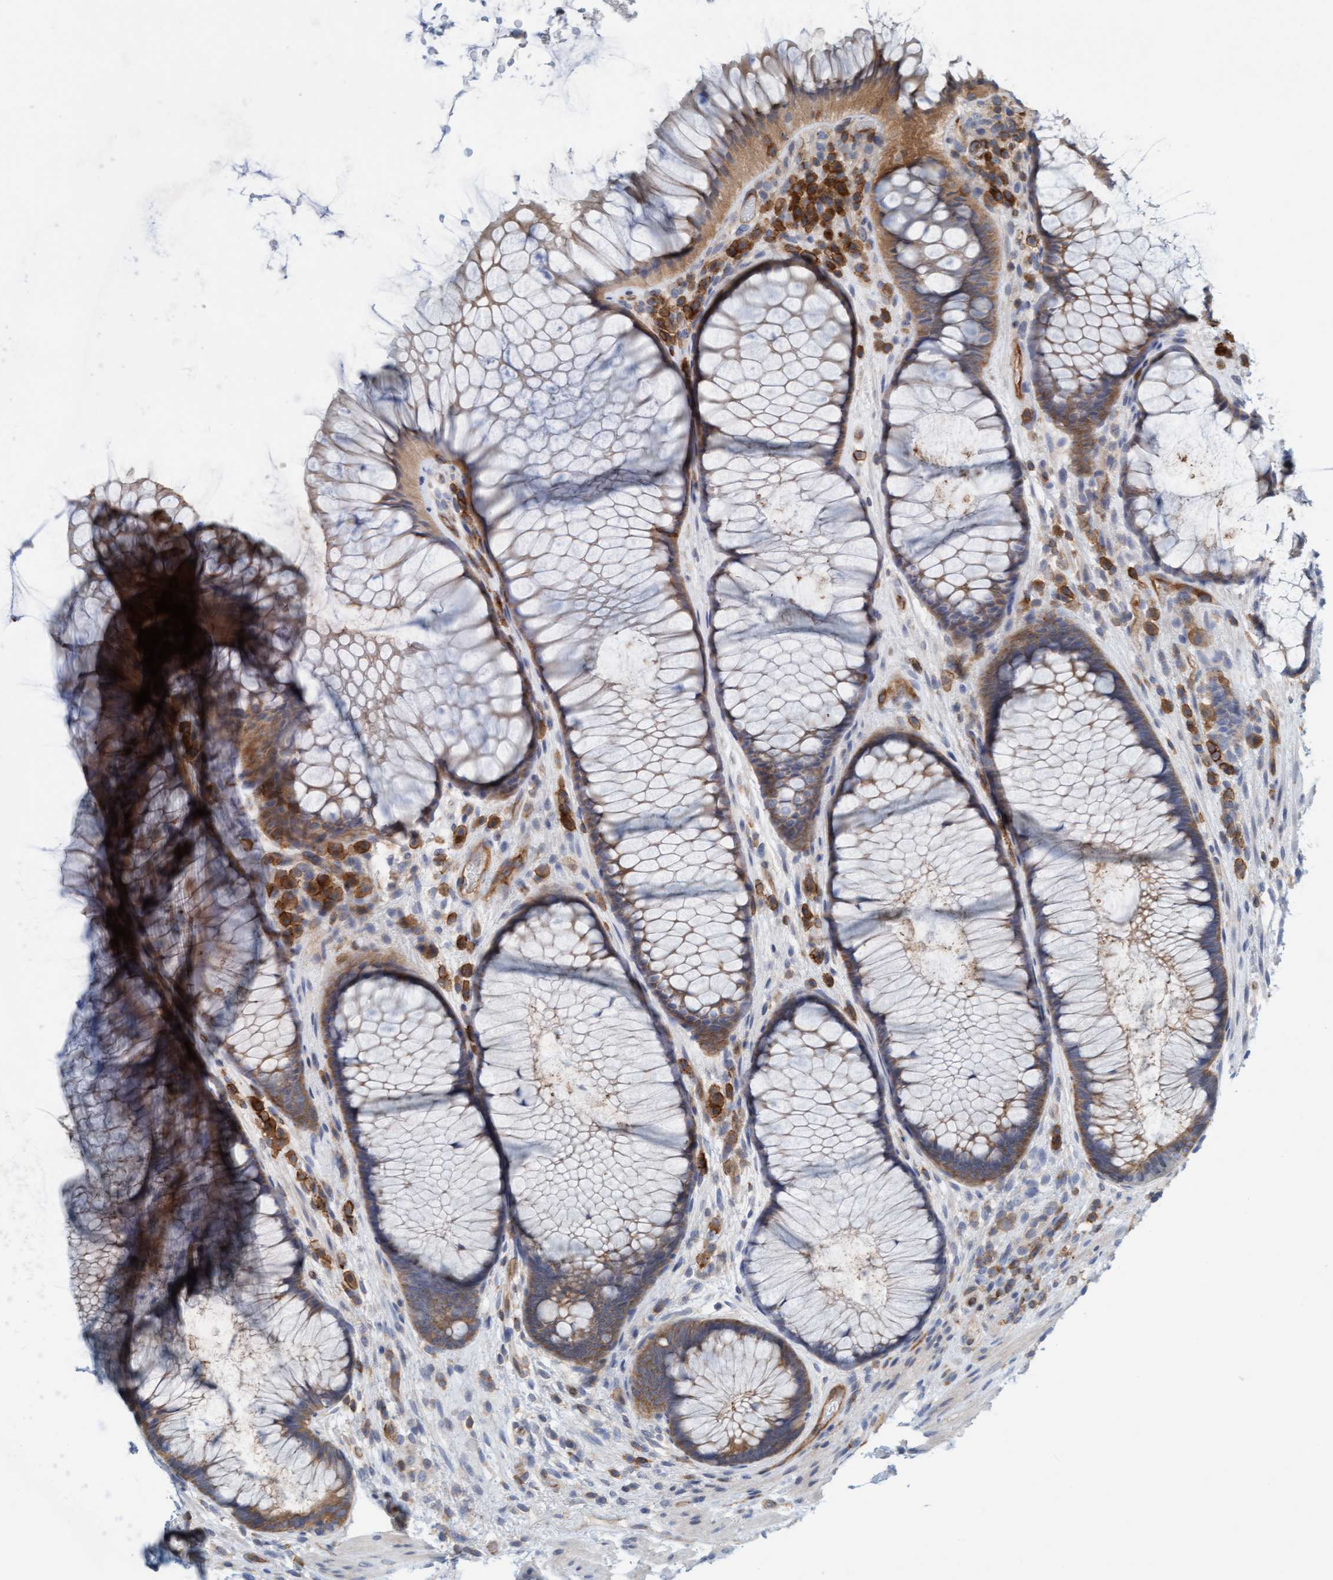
{"staining": {"intensity": "weak", "quantity": "25%-75%", "location": "cytoplasmic/membranous"}, "tissue": "rectum", "cell_type": "Glandular cells", "image_type": "normal", "snomed": [{"axis": "morphology", "description": "Normal tissue, NOS"}, {"axis": "topography", "description": "Rectum"}], "caption": "Immunohistochemistry (DAB (3,3'-diaminobenzidine)) staining of unremarkable human rectum exhibits weak cytoplasmic/membranous protein expression in approximately 25%-75% of glandular cells.", "gene": "PRKD2", "patient": {"sex": "male", "age": 51}}